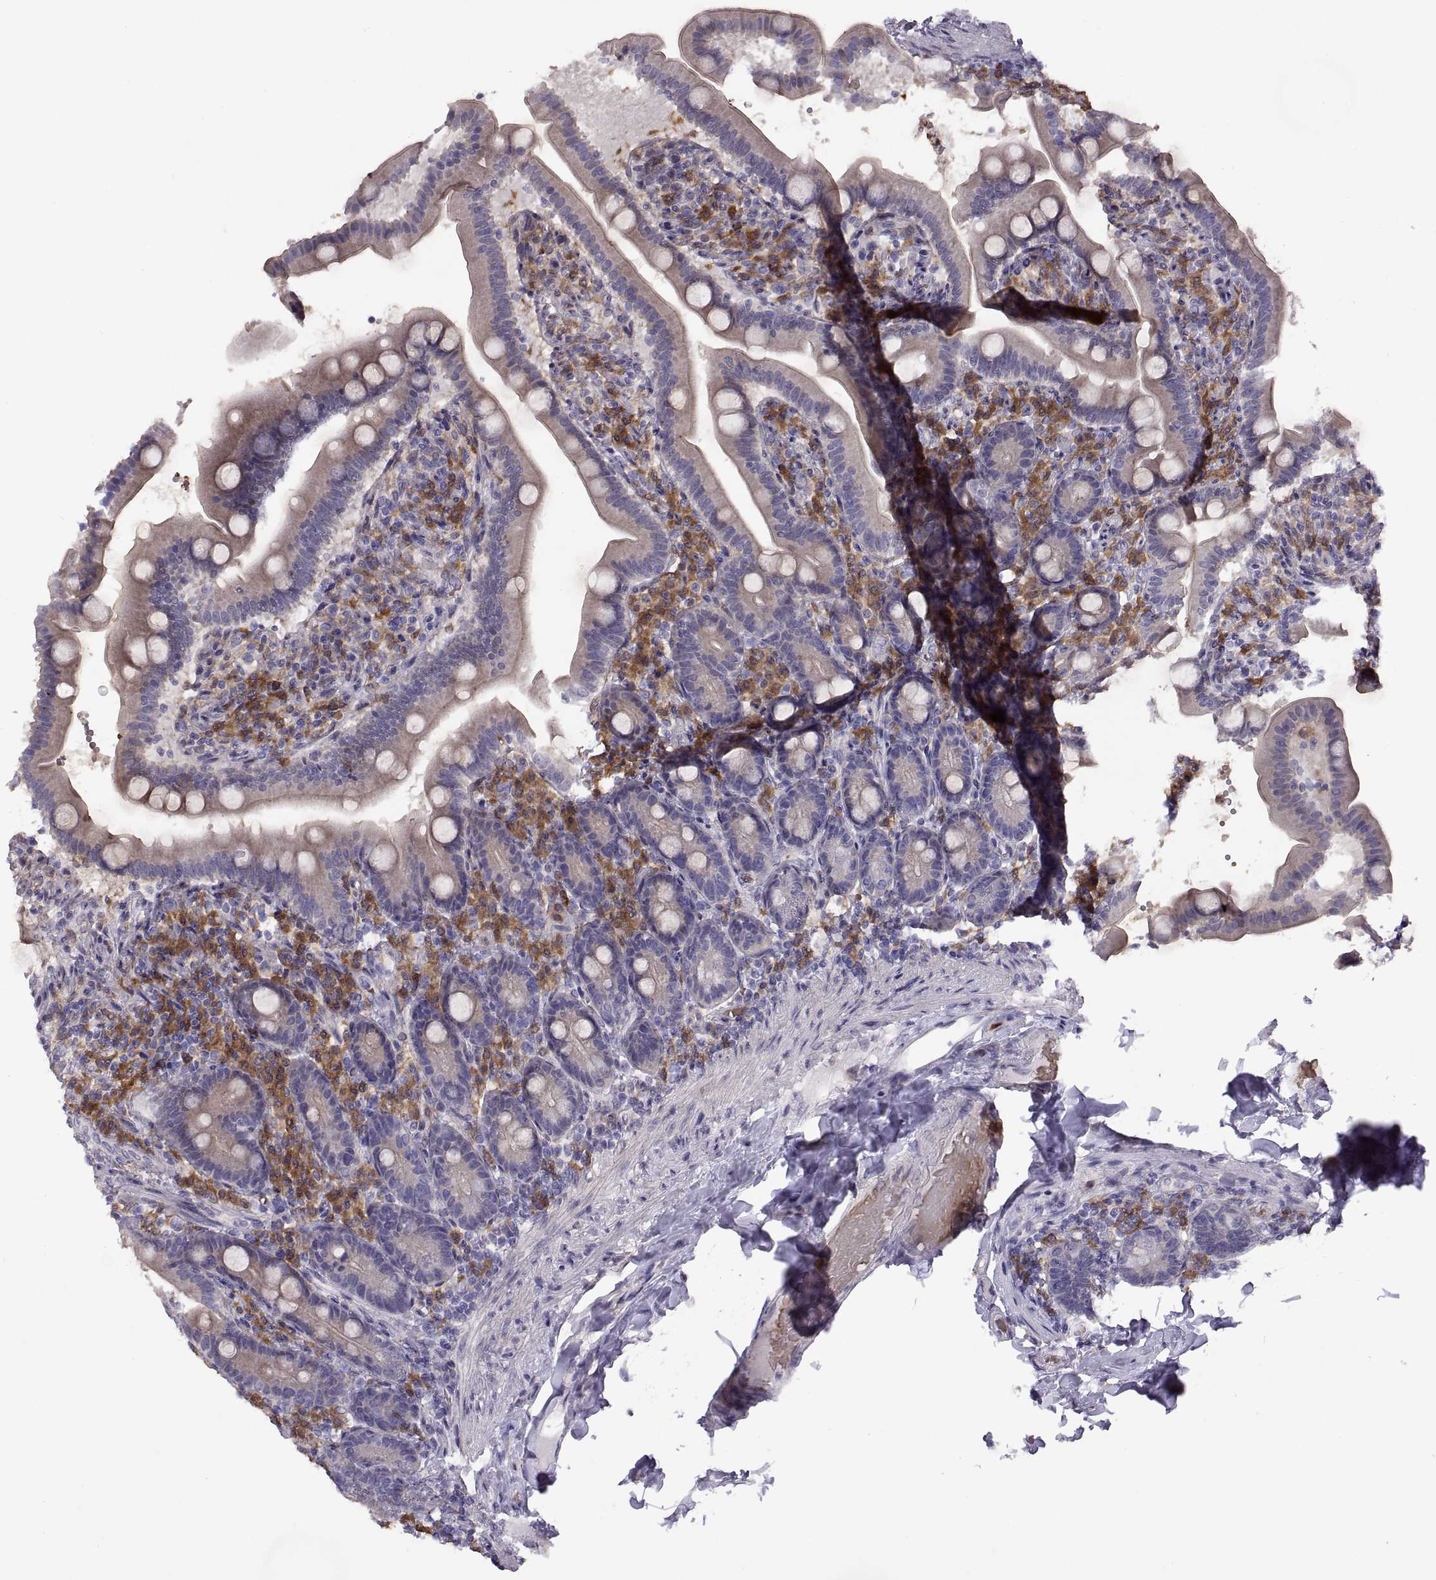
{"staining": {"intensity": "negative", "quantity": "none", "location": "none"}, "tissue": "small intestine", "cell_type": "Glandular cells", "image_type": "normal", "snomed": [{"axis": "morphology", "description": "Normal tissue, NOS"}, {"axis": "topography", "description": "Small intestine"}], "caption": "Small intestine stained for a protein using IHC reveals no expression glandular cells.", "gene": "DOK3", "patient": {"sex": "male", "age": 66}}